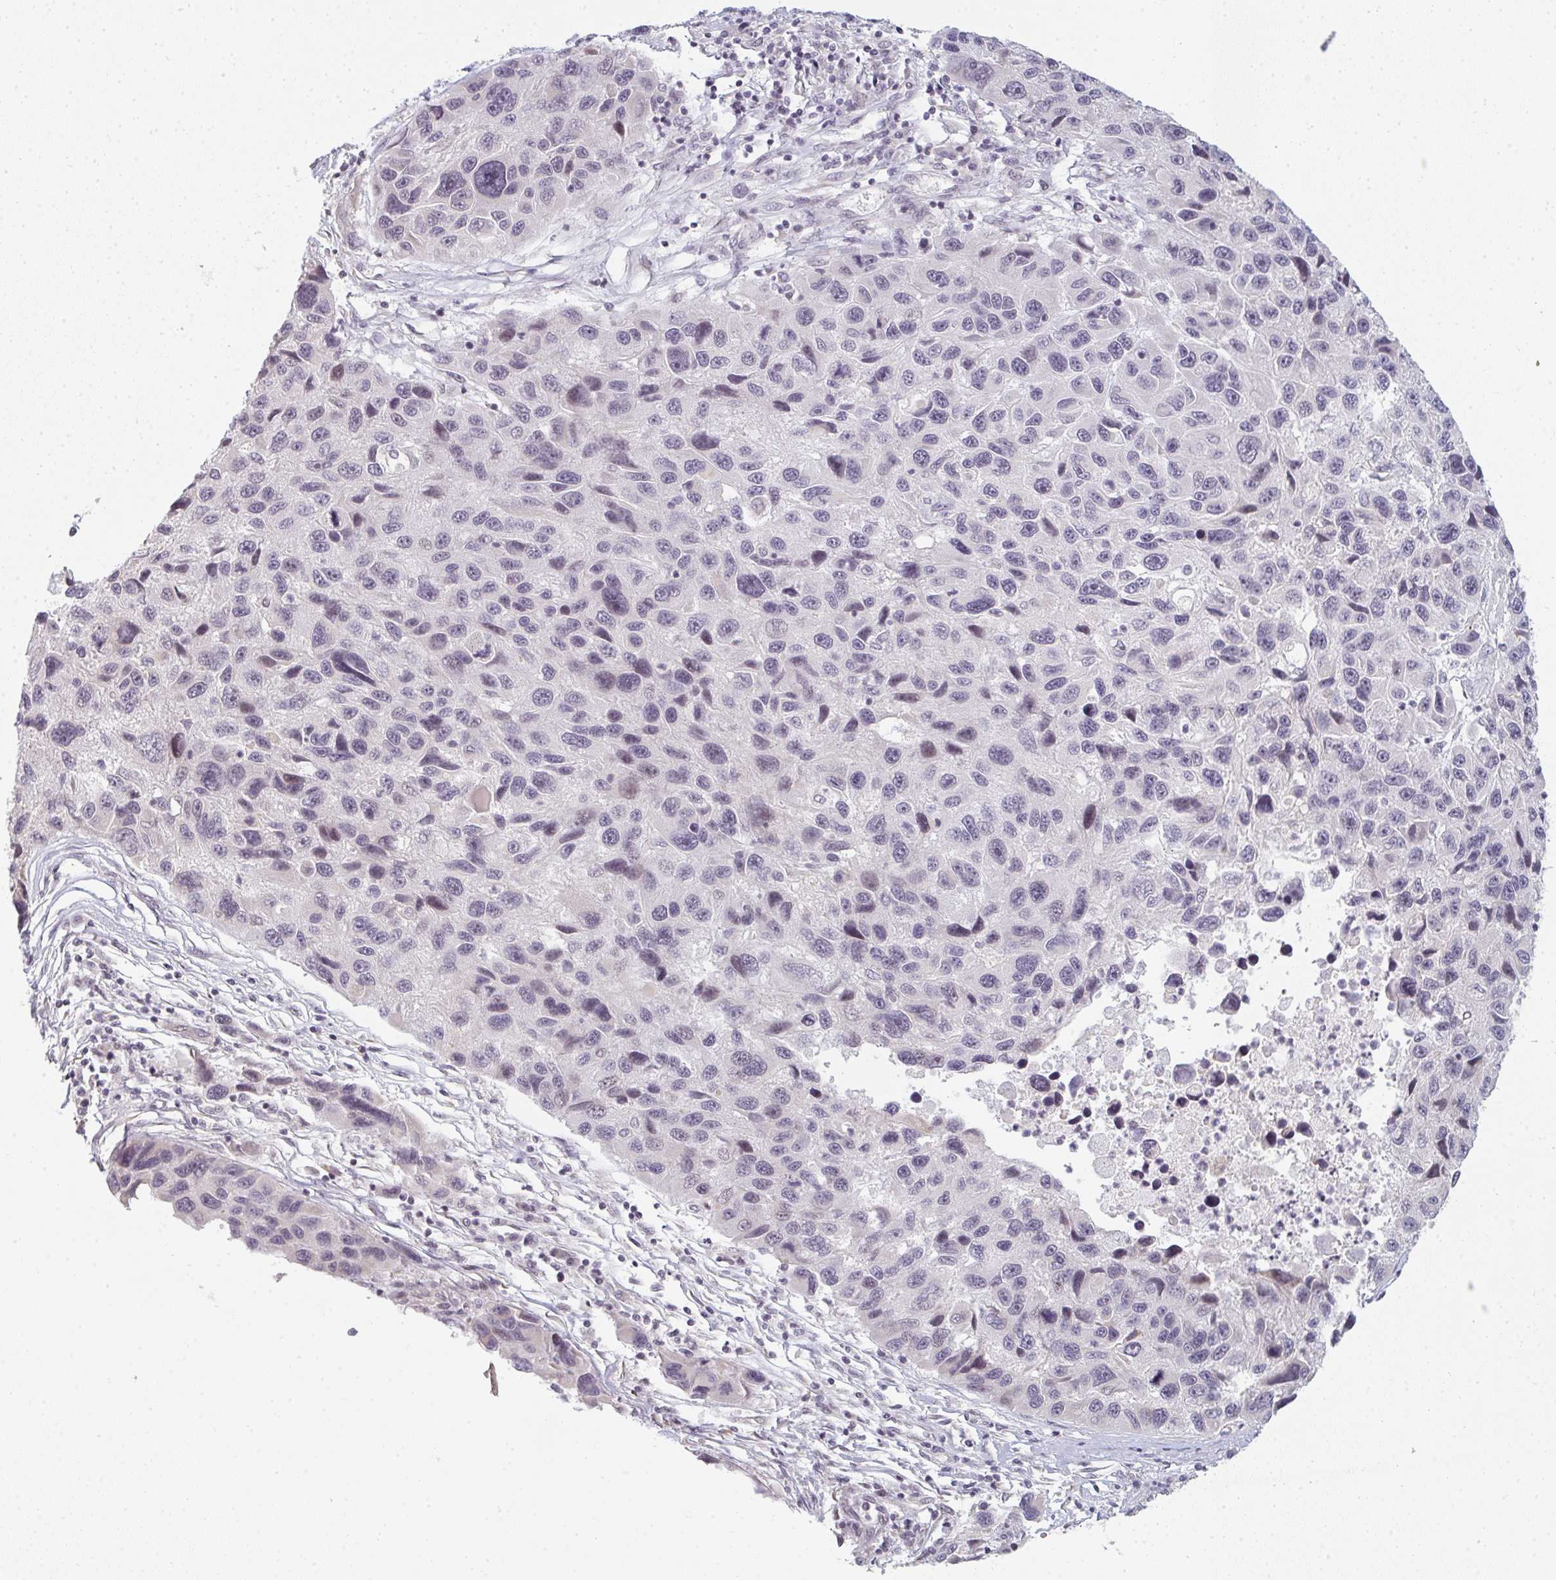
{"staining": {"intensity": "weak", "quantity": "<25%", "location": "nuclear"}, "tissue": "melanoma", "cell_type": "Tumor cells", "image_type": "cancer", "snomed": [{"axis": "morphology", "description": "Malignant melanoma, NOS"}, {"axis": "topography", "description": "Skin"}], "caption": "Tumor cells are negative for protein expression in human malignant melanoma. (Brightfield microscopy of DAB immunohistochemistry (IHC) at high magnification).", "gene": "RBBP6", "patient": {"sex": "male", "age": 53}}